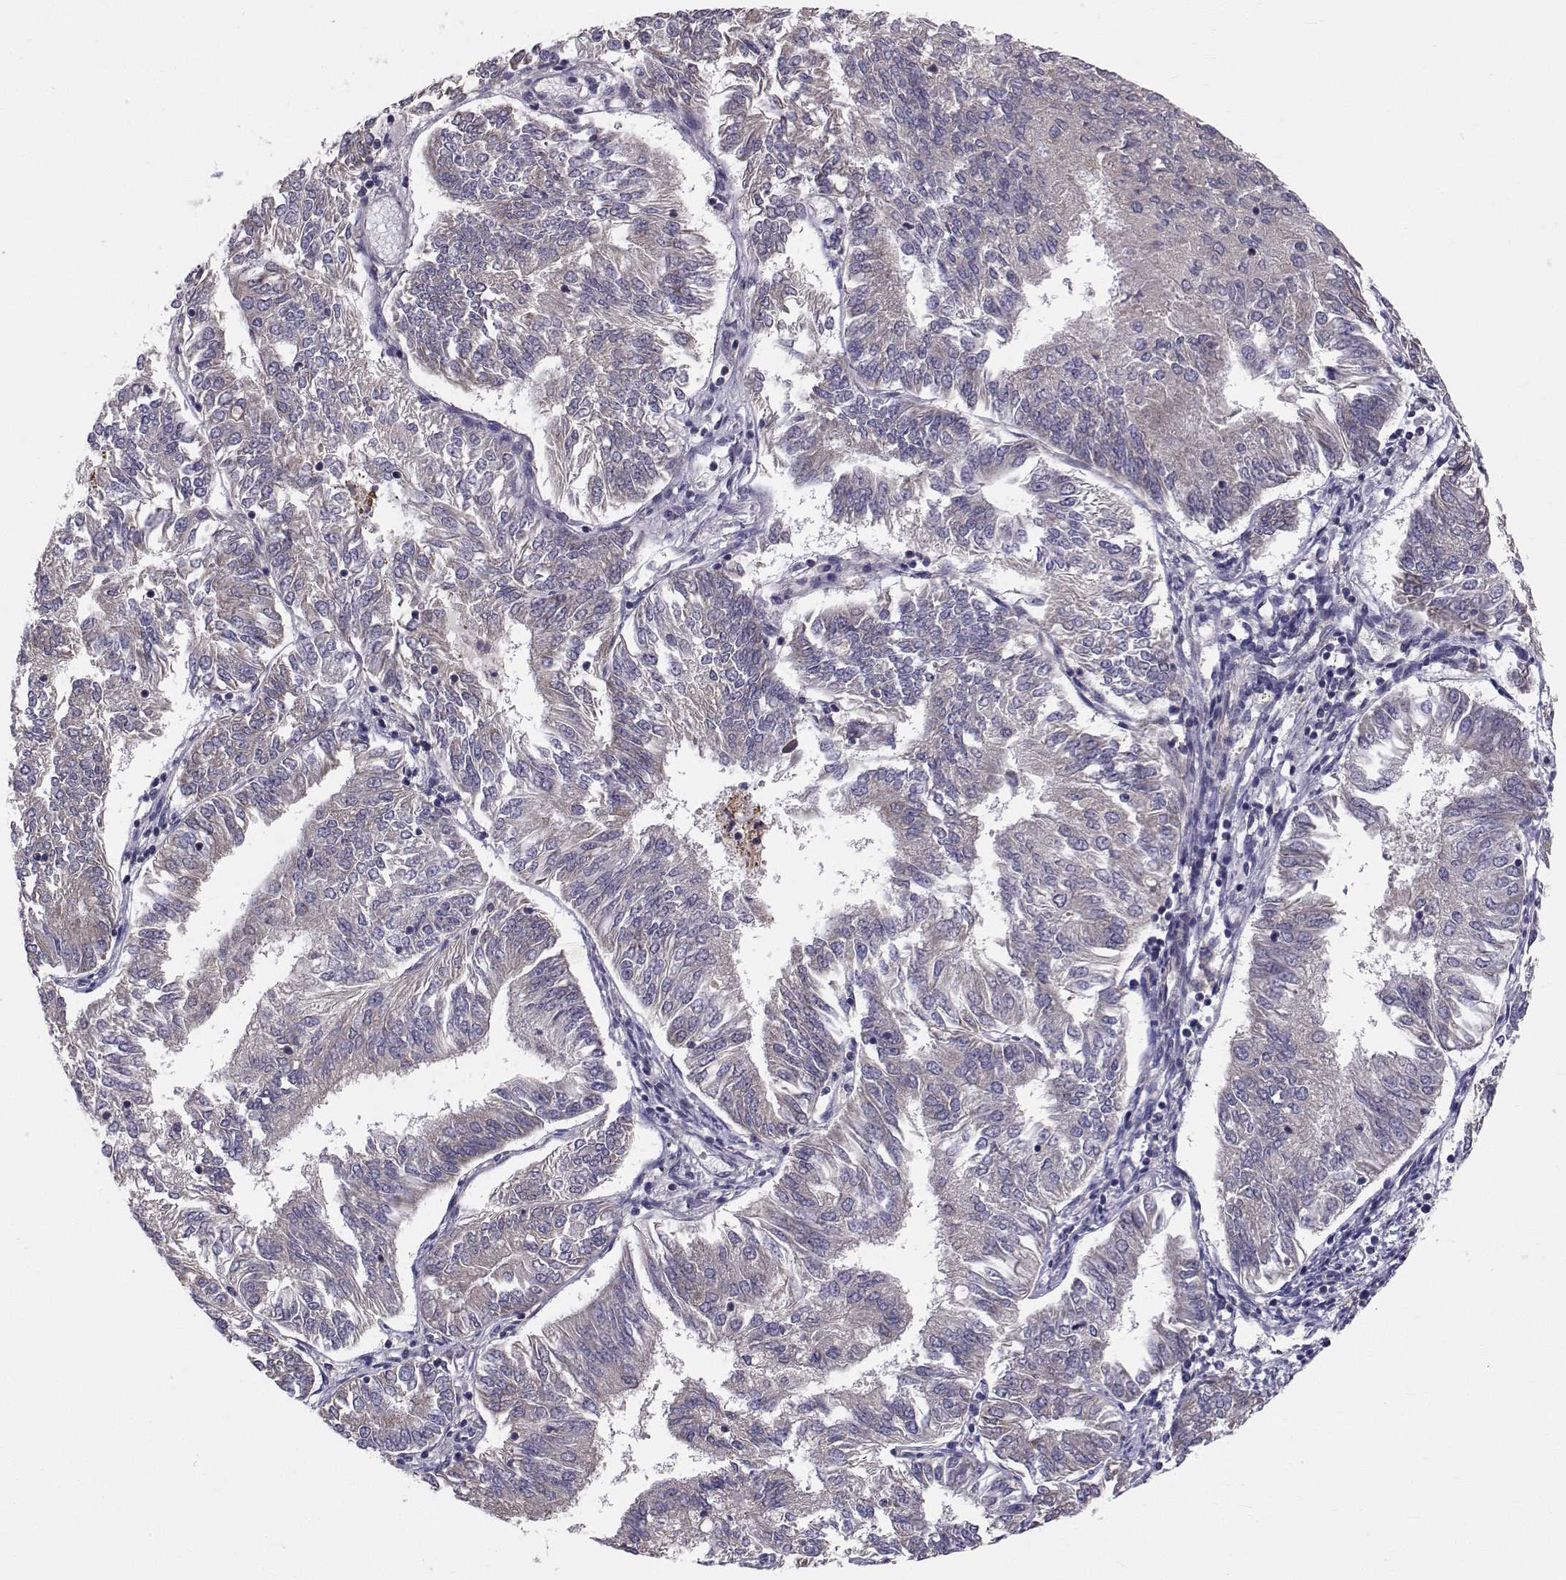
{"staining": {"intensity": "weak", "quantity": "<25%", "location": "cytoplasmic/membranous"}, "tissue": "endometrial cancer", "cell_type": "Tumor cells", "image_type": "cancer", "snomed": [{"axis": "morphology", "description": "Adenocarcinoma, NOS"}, {"axis": "topography", "description": "Endometrium"}], "caption": "Immunohistochemistry image of neoplastic tissue: adenocarcinoma (endometrial) stained with DAB displays no significant protein expression in tumor cells.", "gene": "PEX5L", "patient": {"sex": "female", "age": 58}}